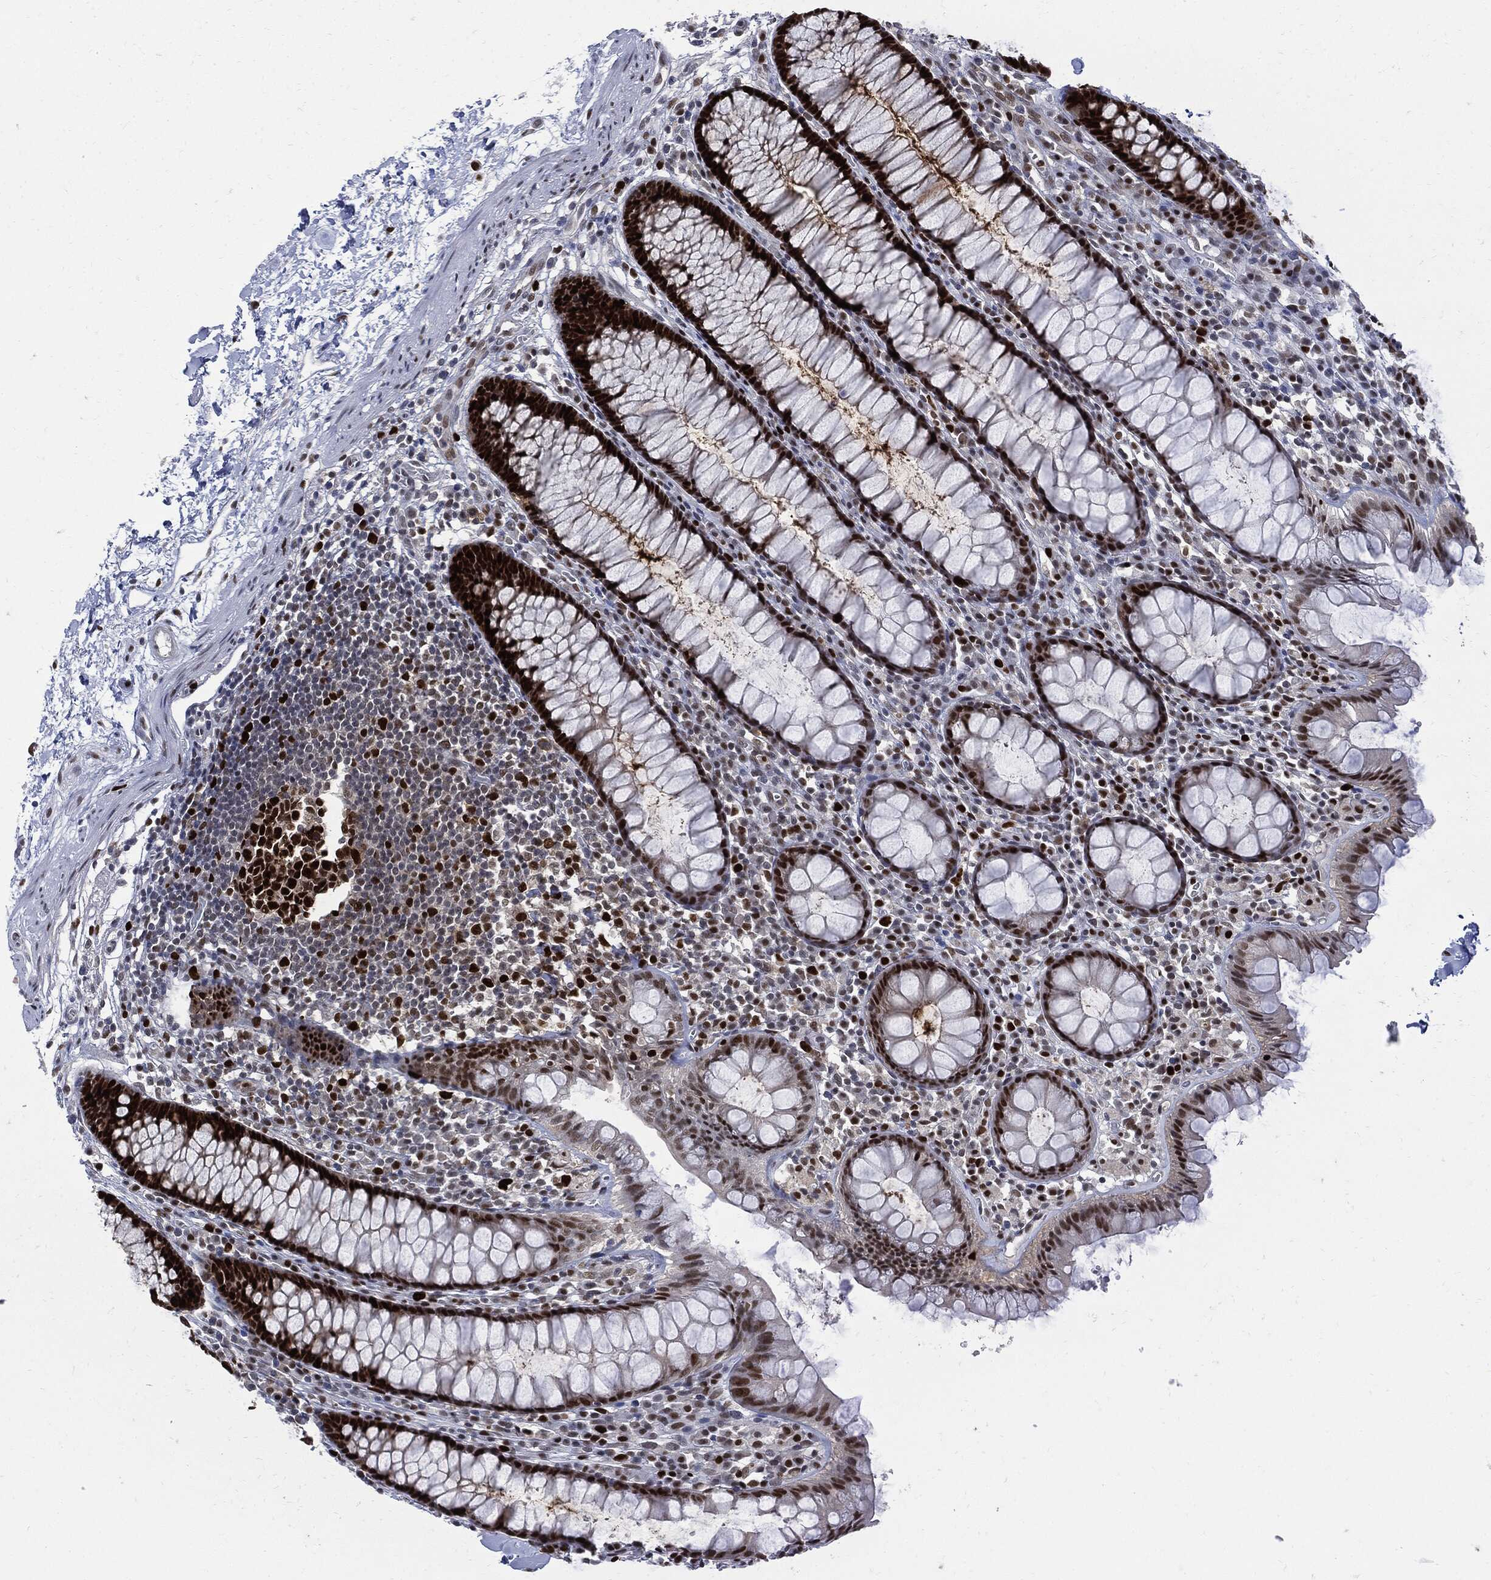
{"staining": {"intensity": "strong", "quantity": "<25%", "location": "nuclear"}, "tissue": "colon", "cell_type": "Endothelial cells", "image_type": "normal", "snomed": [{"axis": "morphology", "description": "Normal tissue, NOS"}, {"axis": "topography", "description": "Colon"}], "caption": "IHC micrograph of unremarkable human colon stained for a protein (brown), which demonstrates medium levels of strong nuclear staining in approximately <25% of endothelial cells.", "gene": "PCNA", "patient": {"sex": "male", "age": 76}}